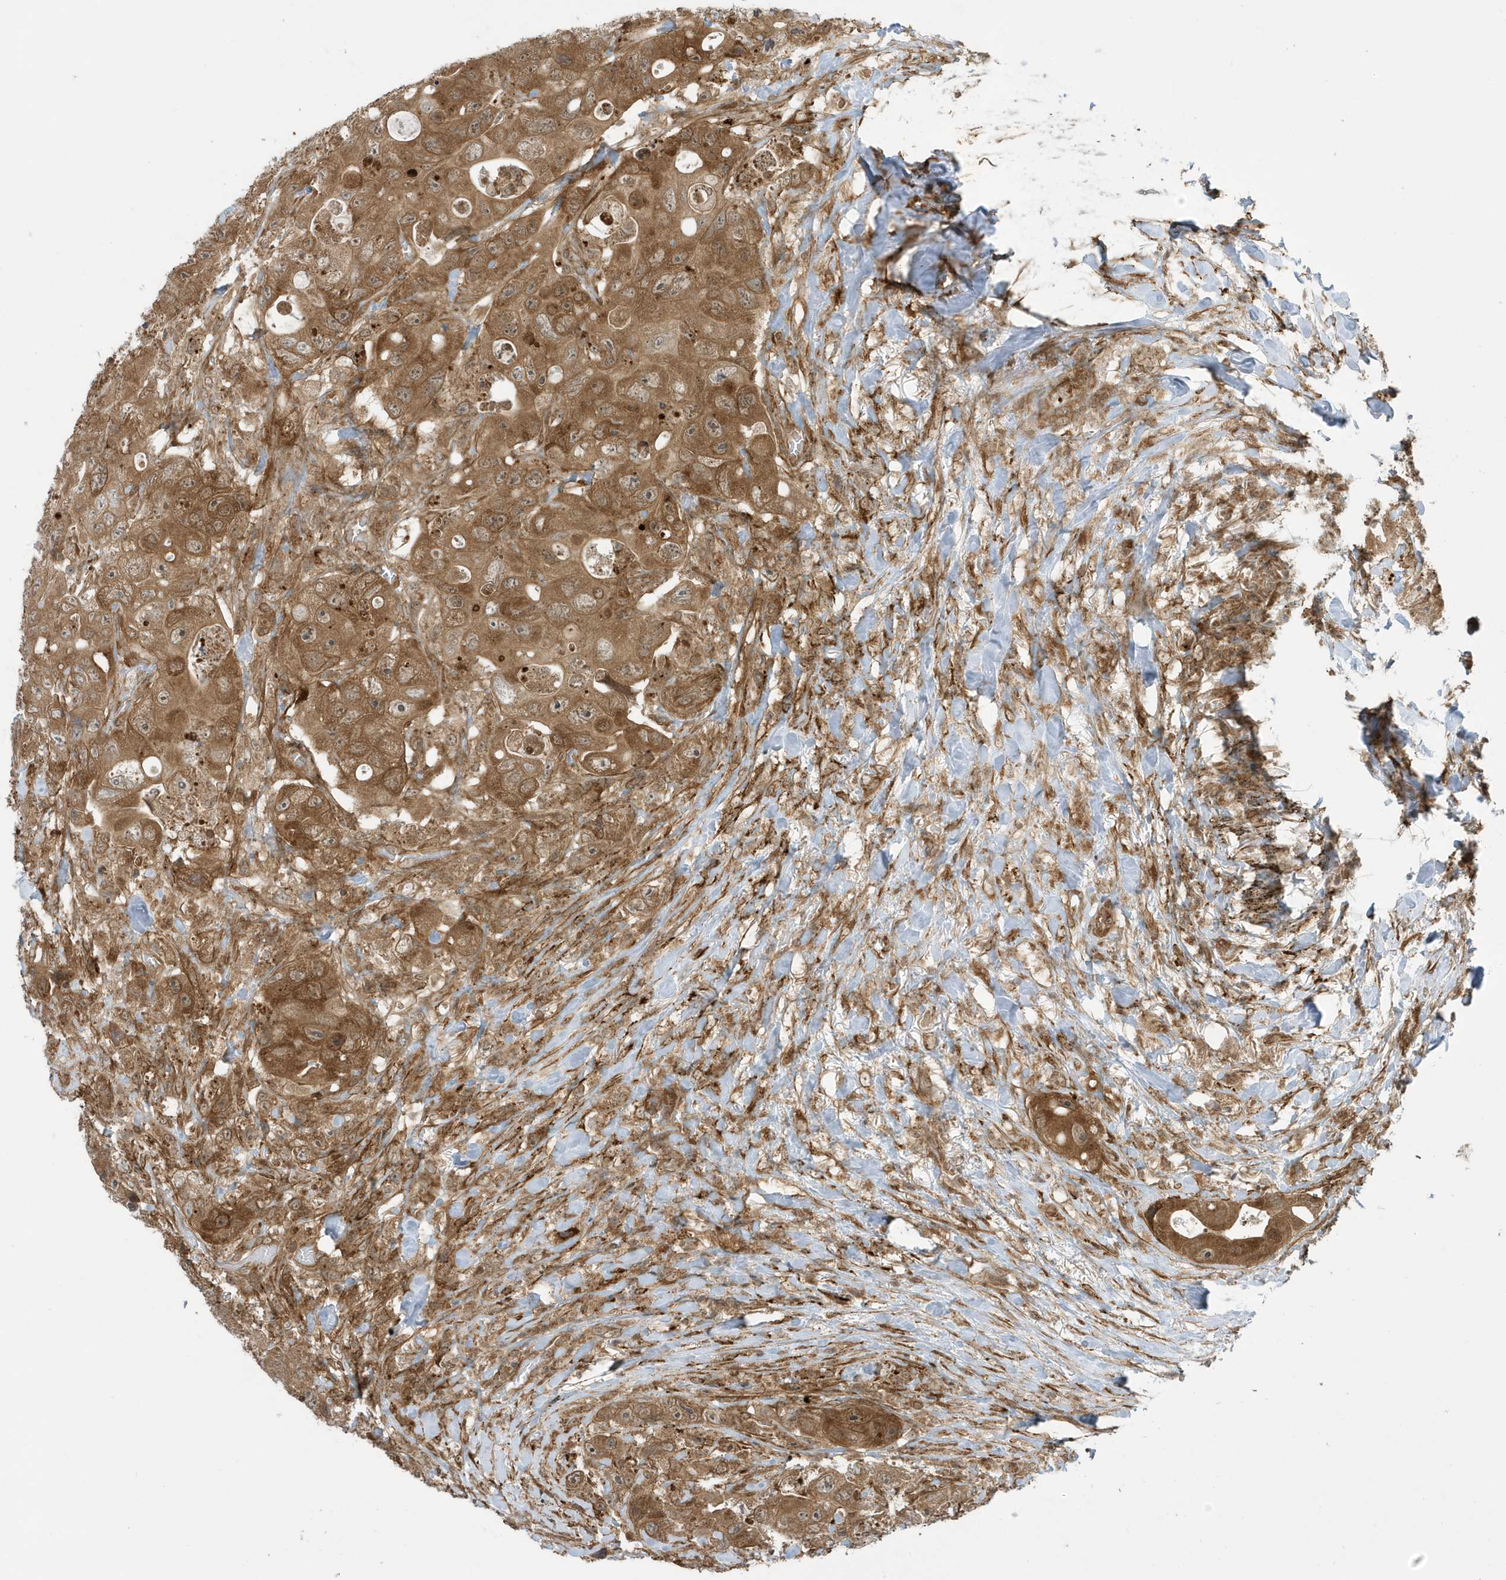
{"staining": {"intensity": "moderate", "quantity": ">75%", "location": "cytoplasmic/membranous"}, "tissue": "colorectal cancer", "cell_type": "Tumor cells", "image_type": "cancer", "snomed": [{"axis": "morphology", "description": "Adenocarcinoma, NOS"}, {"axis": "topography", "description": "Colon"}], "caption": "This is a histology image of IHC staining of colorectal cancer (adenocarcinoma), which shows moderate expression in the cytoplasmic/membranous of tumor cells.", "gene": "DHX36", "patient": {"sex": "female", "age": 46}}